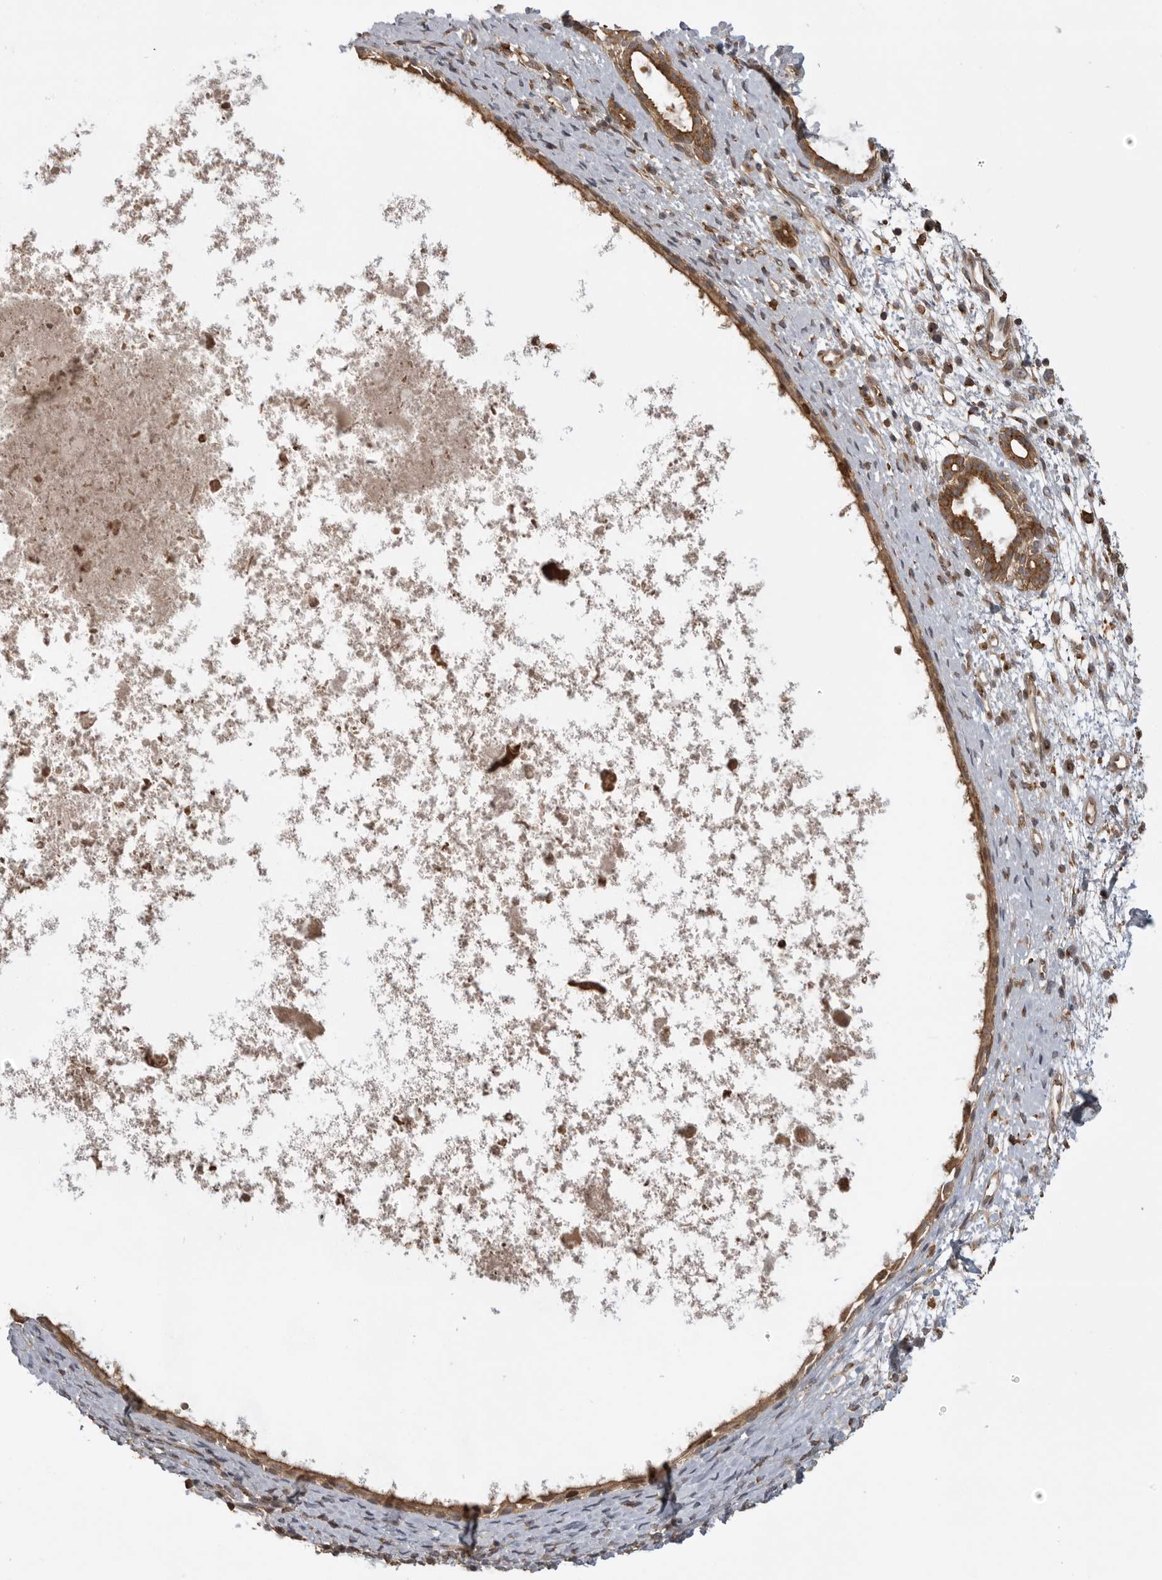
{"staining": {"intensity": "moderate", "quantity": ">75%", "location": "cytoplasmic/membranous"}, "tissue": "nasopharynx", "cell_type": "Respiratory epithelial cells", "image_type": "normal", "snomed": [{"axis": "morphology", "description": "Normal tissue, NOS"}, {"axis": "topography", "description": "Nasopharynx"}], "caption": "Immunohistochemistry (IHC) image of benign nasopharynx stained for a protein (brown), which shows medium levels of moderate cytoplasmic/membranous staining in approximately >75% of respiratory epithelial cells.", "gene": "FAT3", "patient": {"sex": "male", "age": 22}}